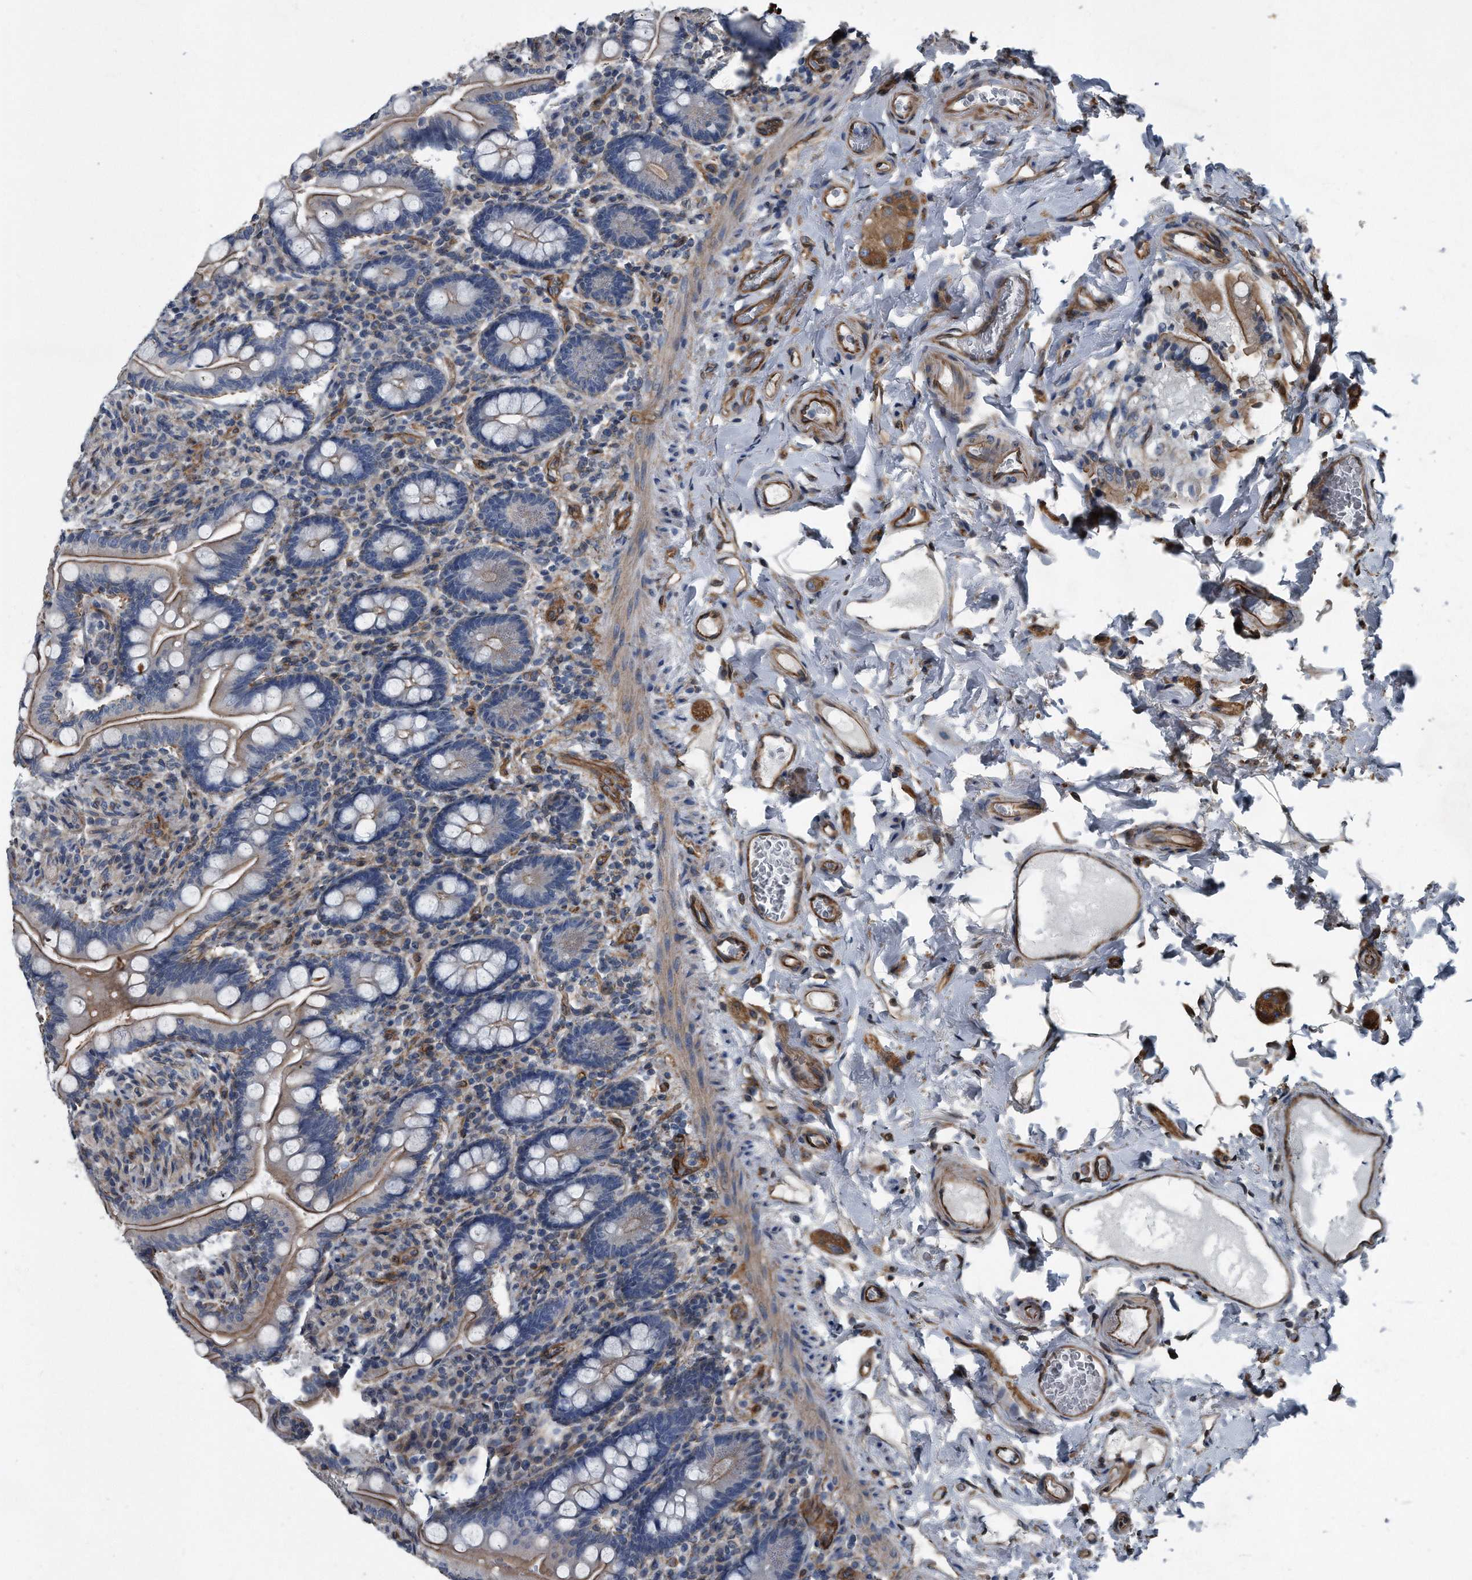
{"staining": {"intensity": "moderate", "quantity": "25%-75%", "location": "cytoplasmic/membranous"}, "tissue": "small intestine", "cell_type": "Glandular cells", "image_type": "normal", "snomed": [{"axis": "morphology", "description": "Normal tissue, NOS"}, {"axis": "topography", "description": "Small intestine"}], "caption": "Moderate cytoplasmic/membranous positivity is identified in about 25%-75% of glandular cells in benign small intestine. (DAB (3,3'-diaminobenzidine) IHC, brown staining for protein, blue staining for nuclei).", "gene": "PLEC", "patient": {"sex": "female", "age": 64}}